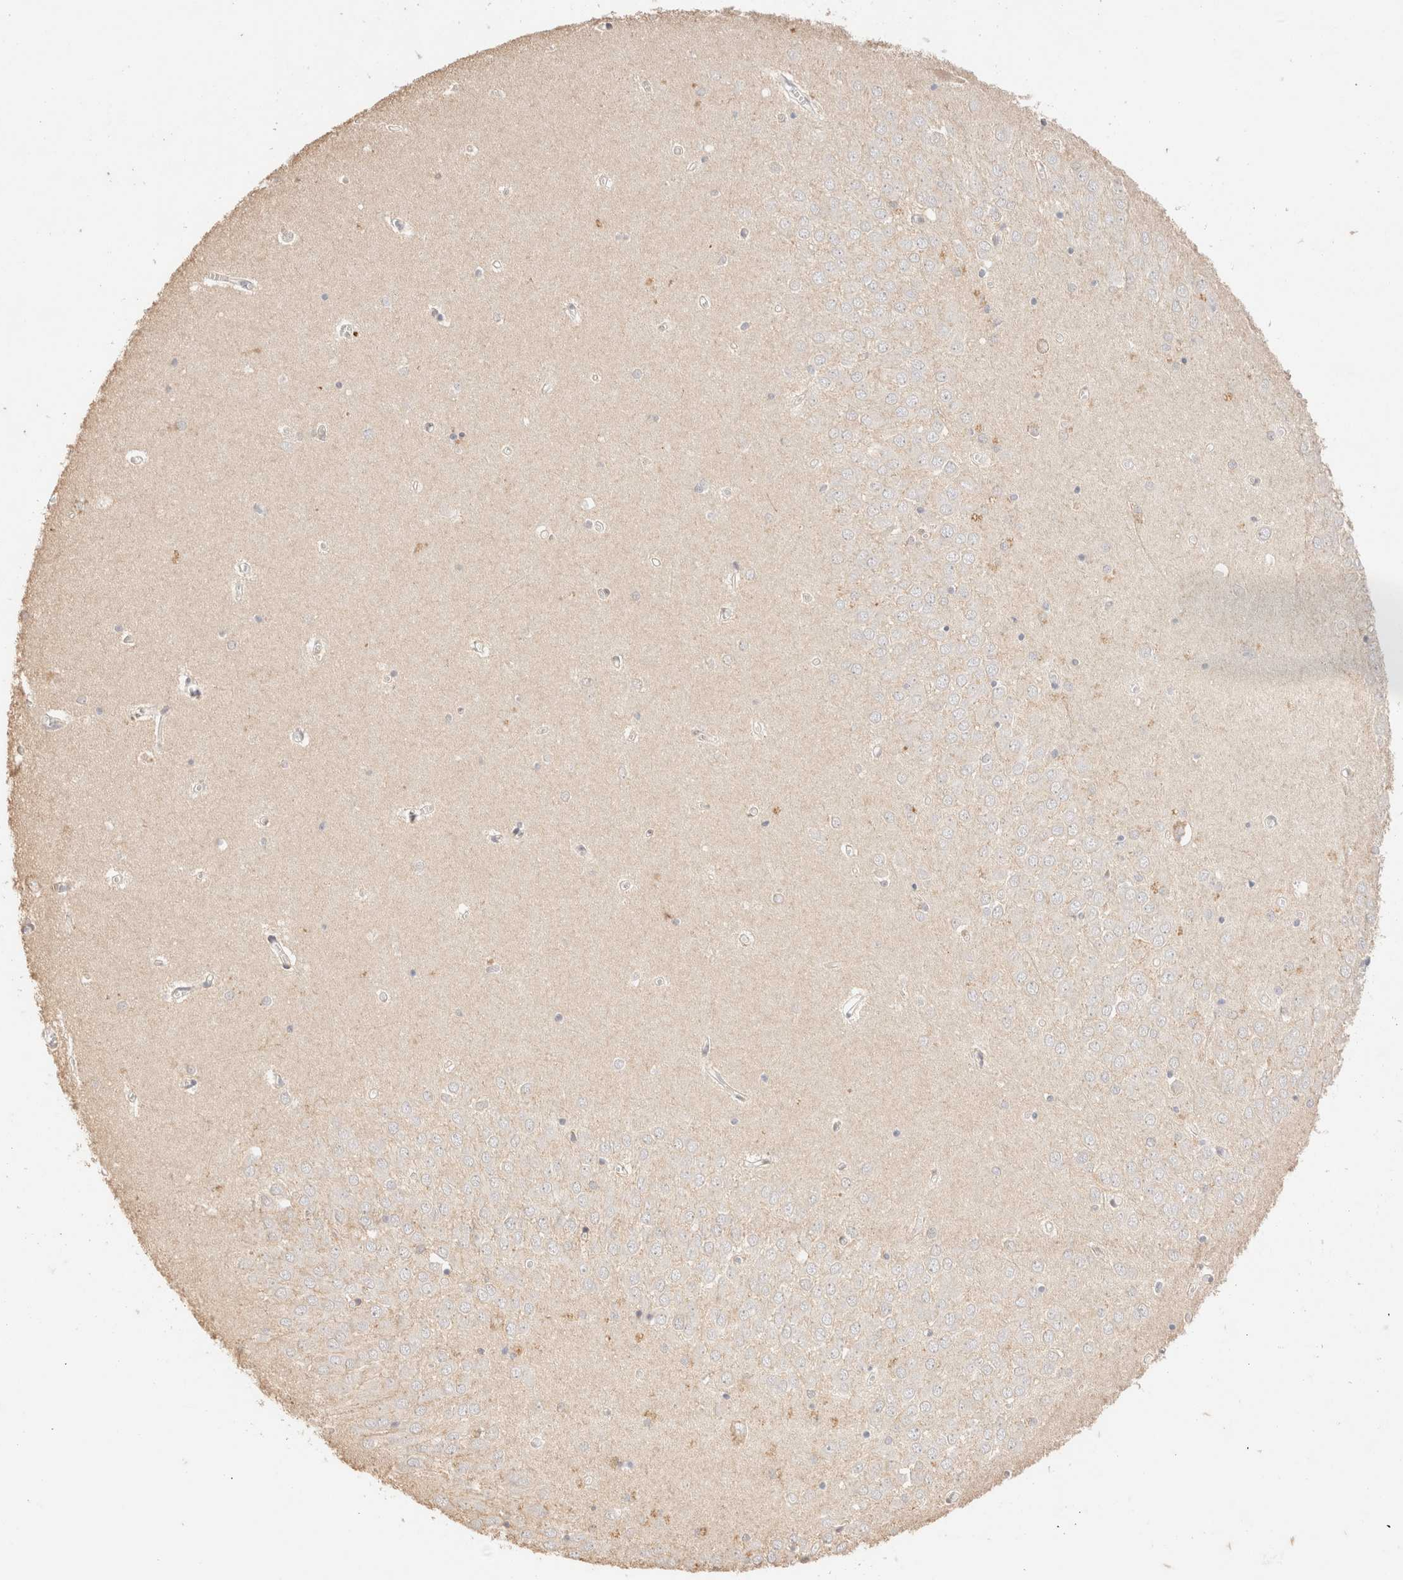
{"staining": {"intensity": "weak", "quantity": "<25%", "location": "cytoplasmic/membranous"}, "tissue": "hippocampus", "cell_type": "Glial cells", "image_type": "normal", "snomed": [{"axis": "morphology", "description": "Normal tissue, NOS"}, {"axis": "topography", "description": "Hippocampus"}], "caption": "Human hippocampus stained for a protein using IHC reveals no staining in glial cells.", "gene": "SNTB1", "patient": {"sex": "male", "age": 70}}